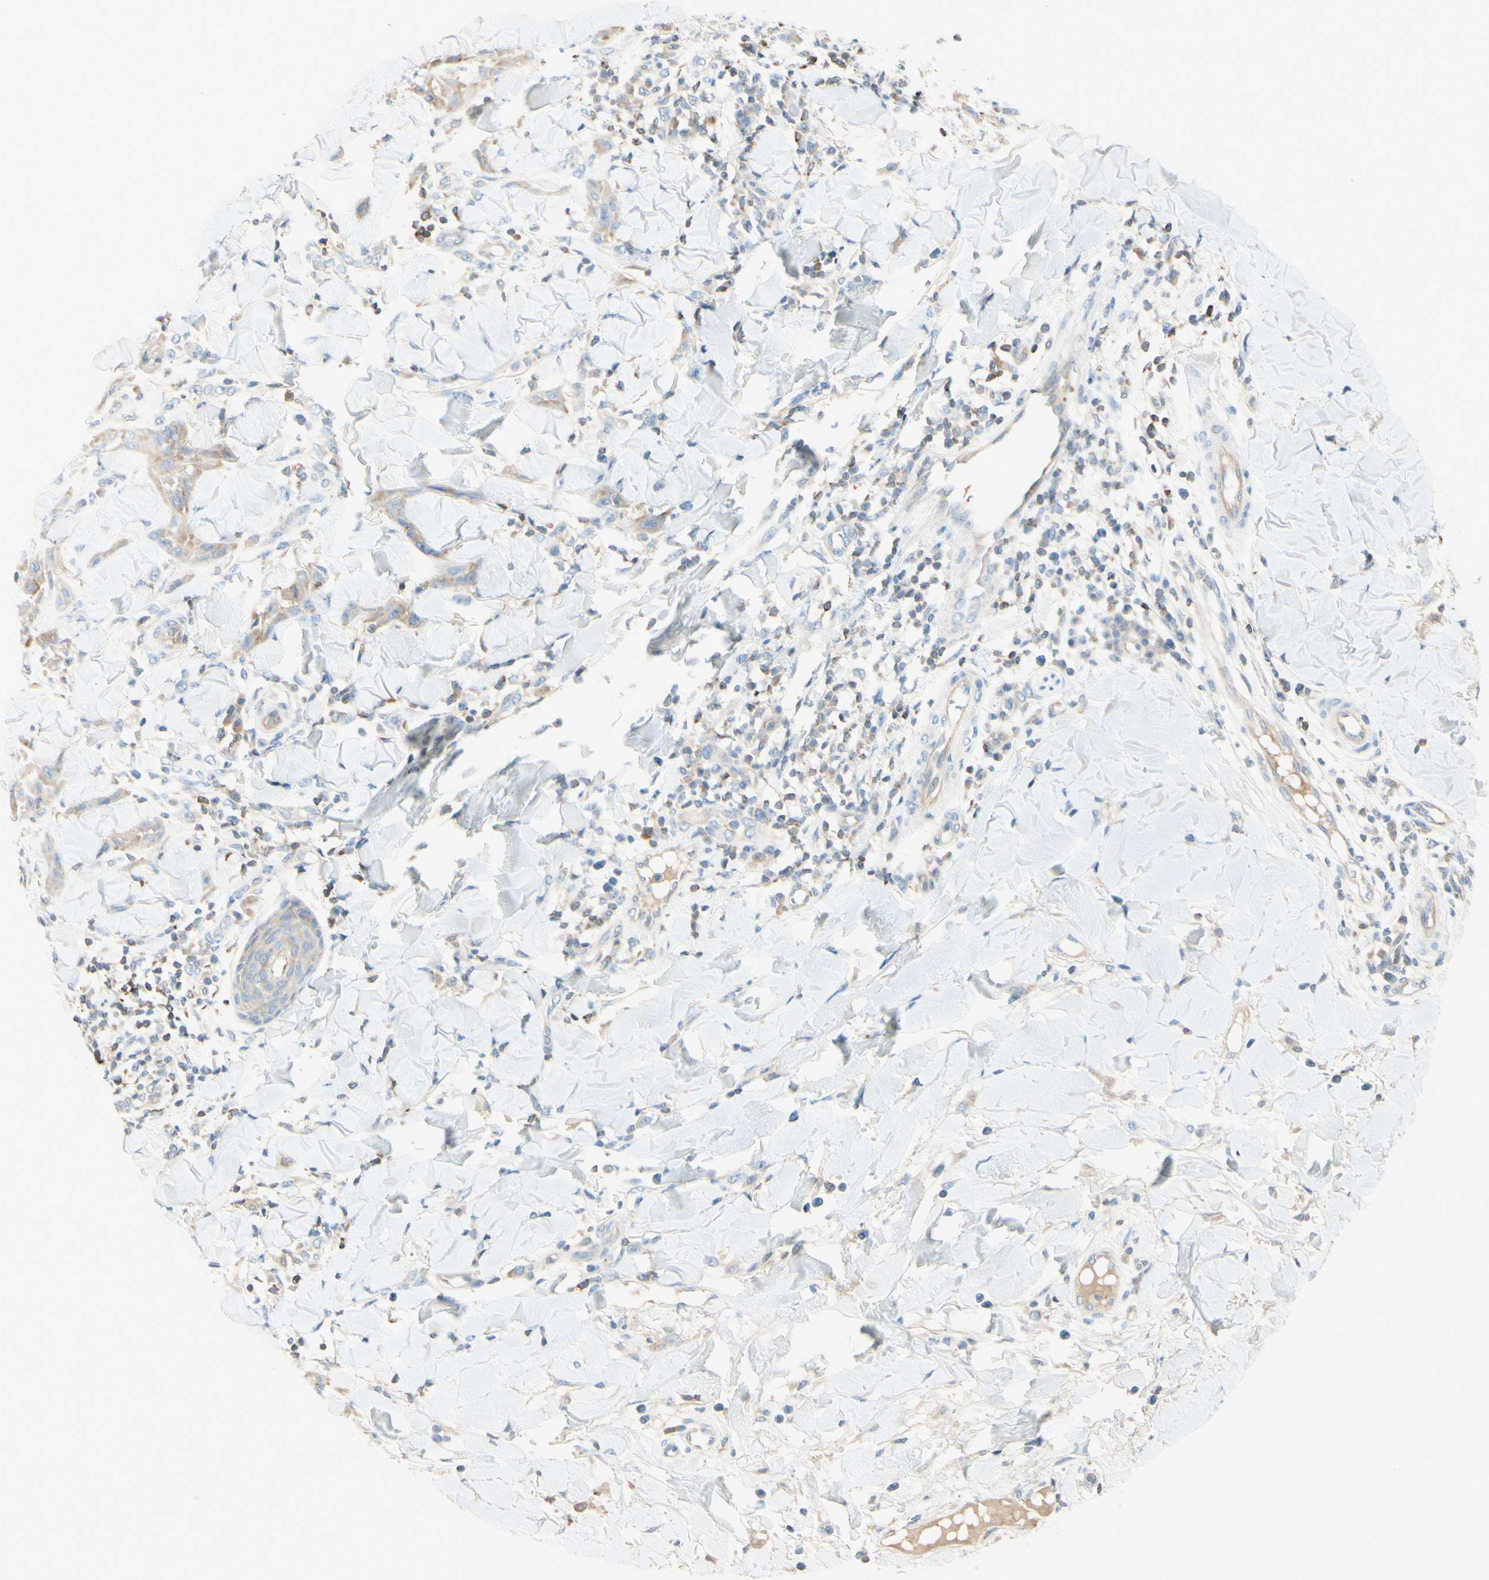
{"staining": {"intensity": "weak", "quantity": ">75%", "location": "cytoplasmic/membranous"}, "tissue": "skin cancer", "cell_type": "Tumor cells", "image_type": "cancer", "snomed": [{"axis": "morphology", "description": "Squamous cell carcinoma, NOS"}, {"axis": "topography", "description": "Skin"}], "caption": "Immunohistochemistry (IHC) (DAB (3,3'-diaminobenzidine)) staining of skin cancer exhibits weak cytoplasmic/membranous protein staining in approximately >75% of tumor cells.", "gene": "MTM1", "patient": {"sex": "male", "age": 24}}